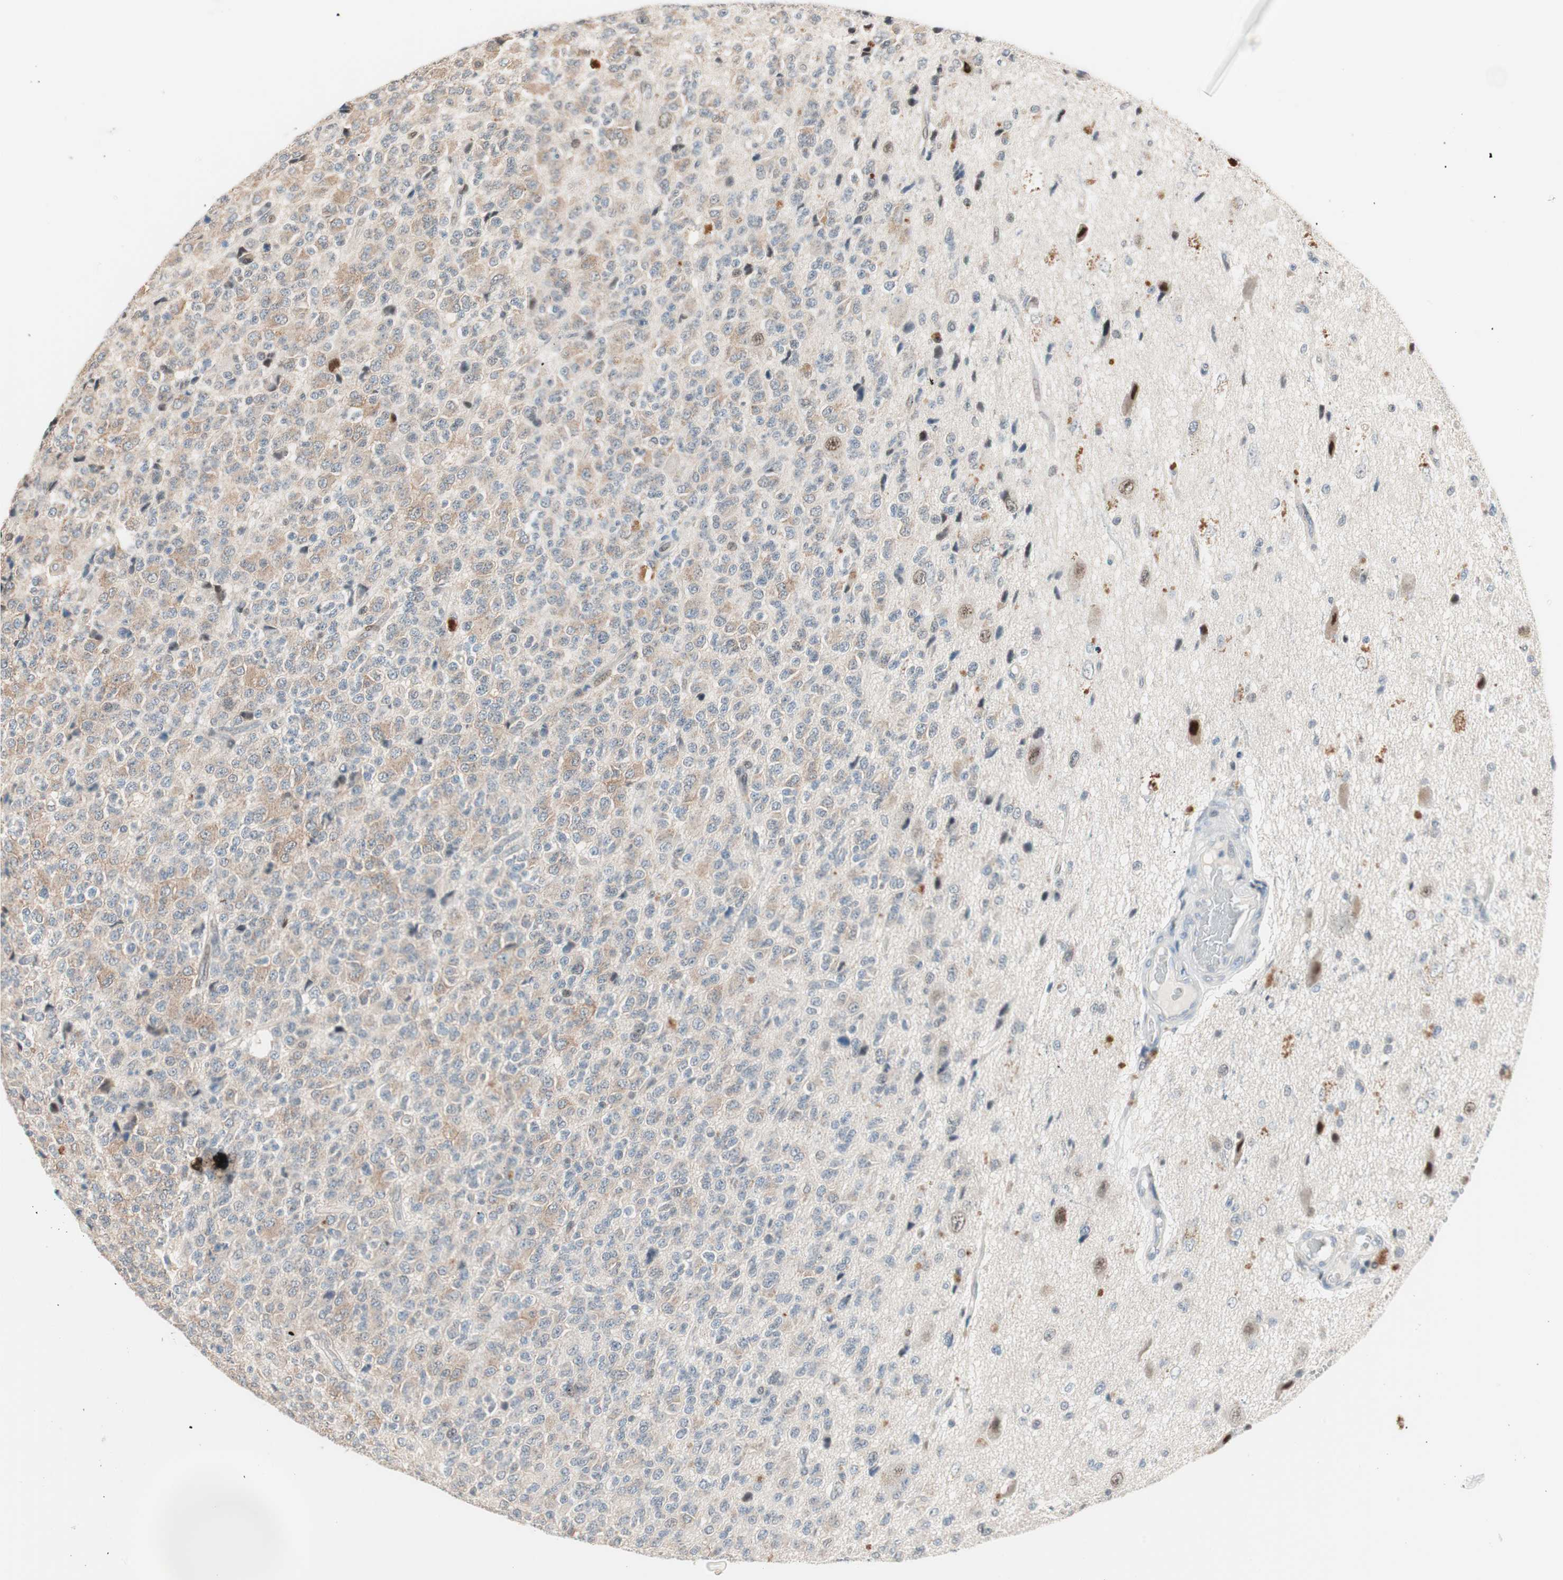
{"staining": {"intensity": "weak", "quantity": "<25%", "location": "cytoplasmic/membranous"}, "tissue": "glioma", "cell_type": "Tumor cells", "image_type": "cancer", "snomed": [{"axis": "morphology", "description": "Glioma, malignant, High grade"}, {"axis": "topography", "description": "pancreas cauda"}], "caption": "This is a image of IHC staining of glioma, which shows no expression in tumor cells.", "gene": "POLH", "patient": {"sex": "male", "age": 60}}